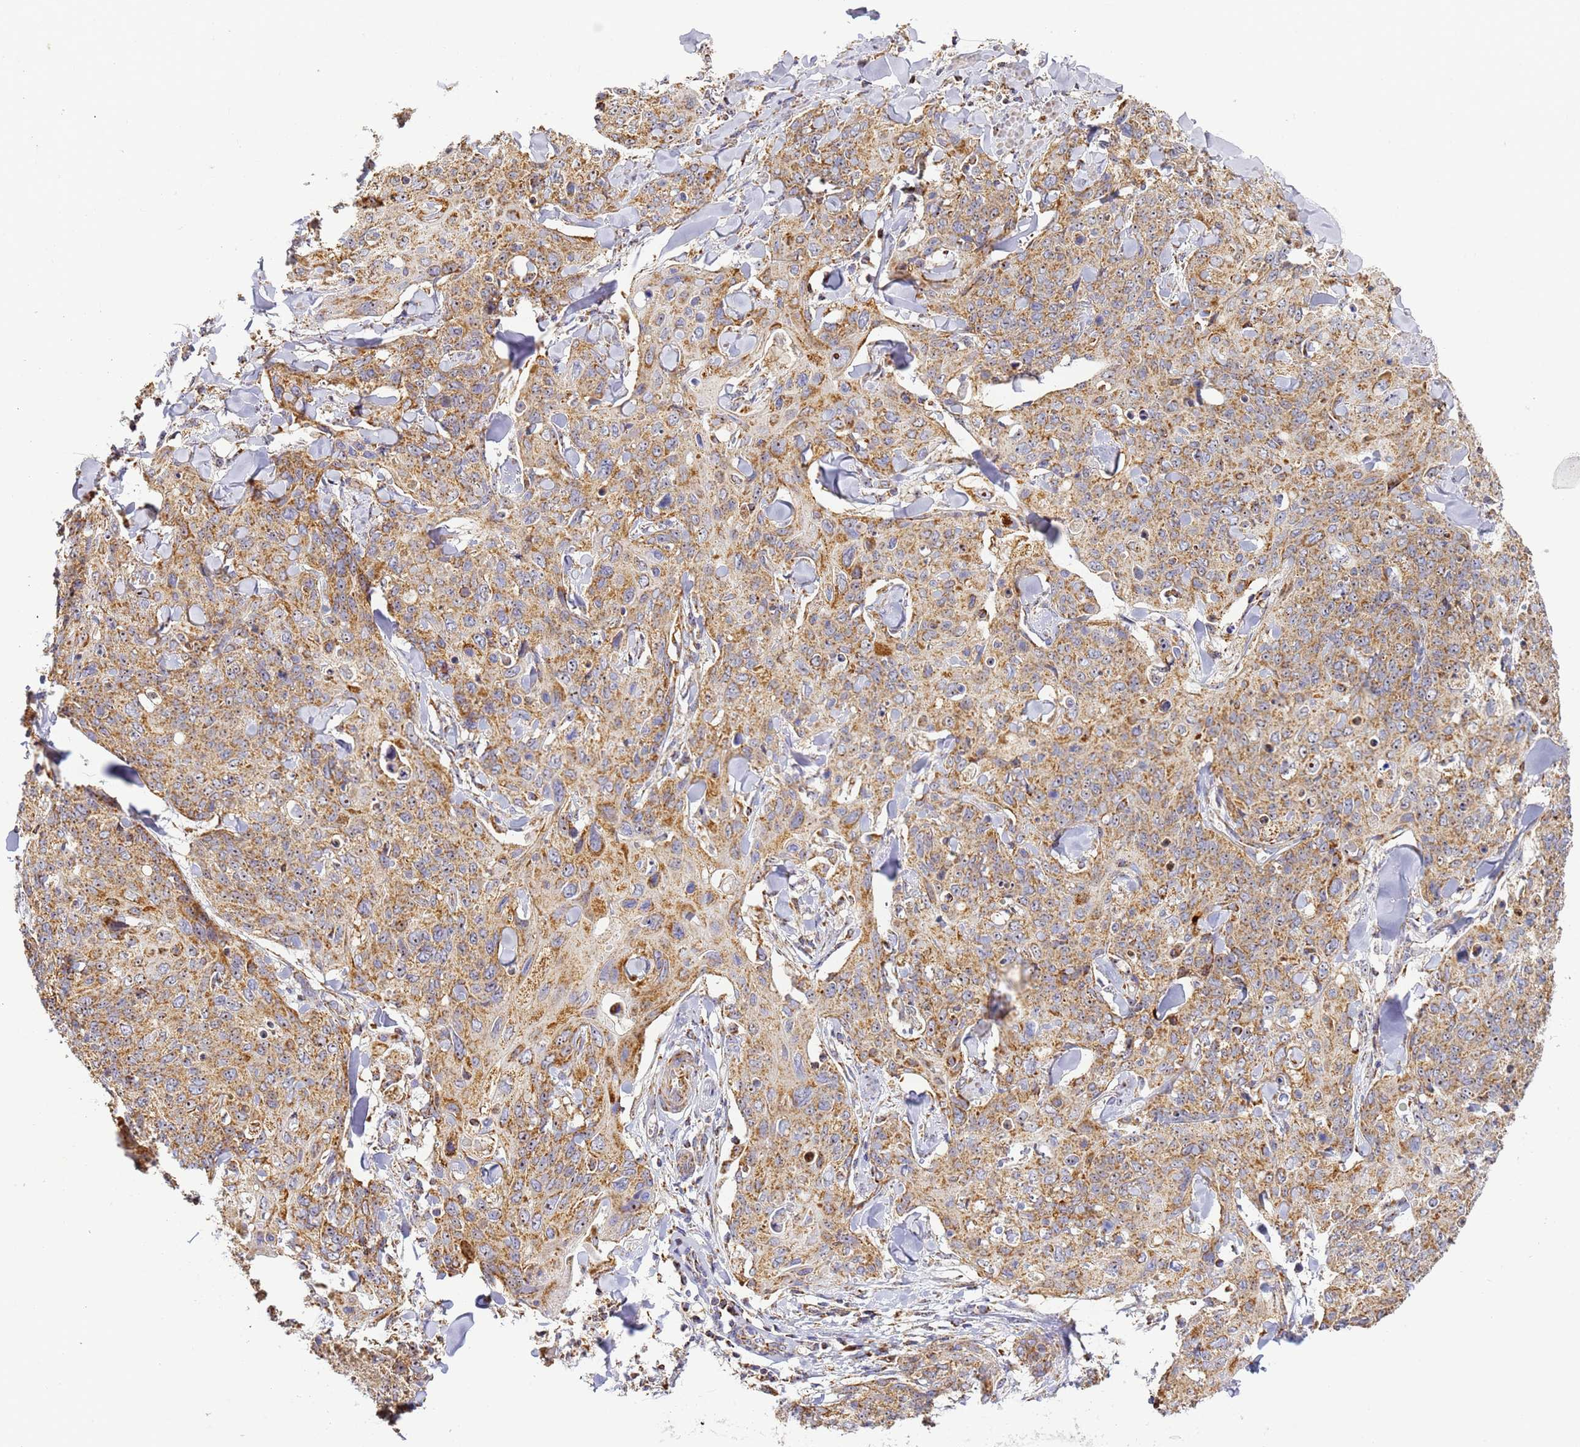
{"staining": {"intensity": "moderate", "quantity": ">75%", "location": "cytoplasmic/membranous"}, "tissue": "skin cancer", "cell_type": "Tumor cells", "image_type": "cancer", "snomed": [{"axis": "morphology", "description": "Squamous cell carcinoma, NOS"}, {"axis": "topography", "description": "Skin"}, {"axis": "topography", "description": "Vulva"}], "caption": "Immunohistochemical staining of skin cancer (squamous cell carcinoma) exhibits moderate cytoplasmic/membranous protein expression in about >75% of tumor cells. Using DAB (brown) and hematoxylin (blue) stains, captured at high magnification using brightfield microscopy.", "gene": "FRG2C", "patient": {"sex": "female", "age": 85}}